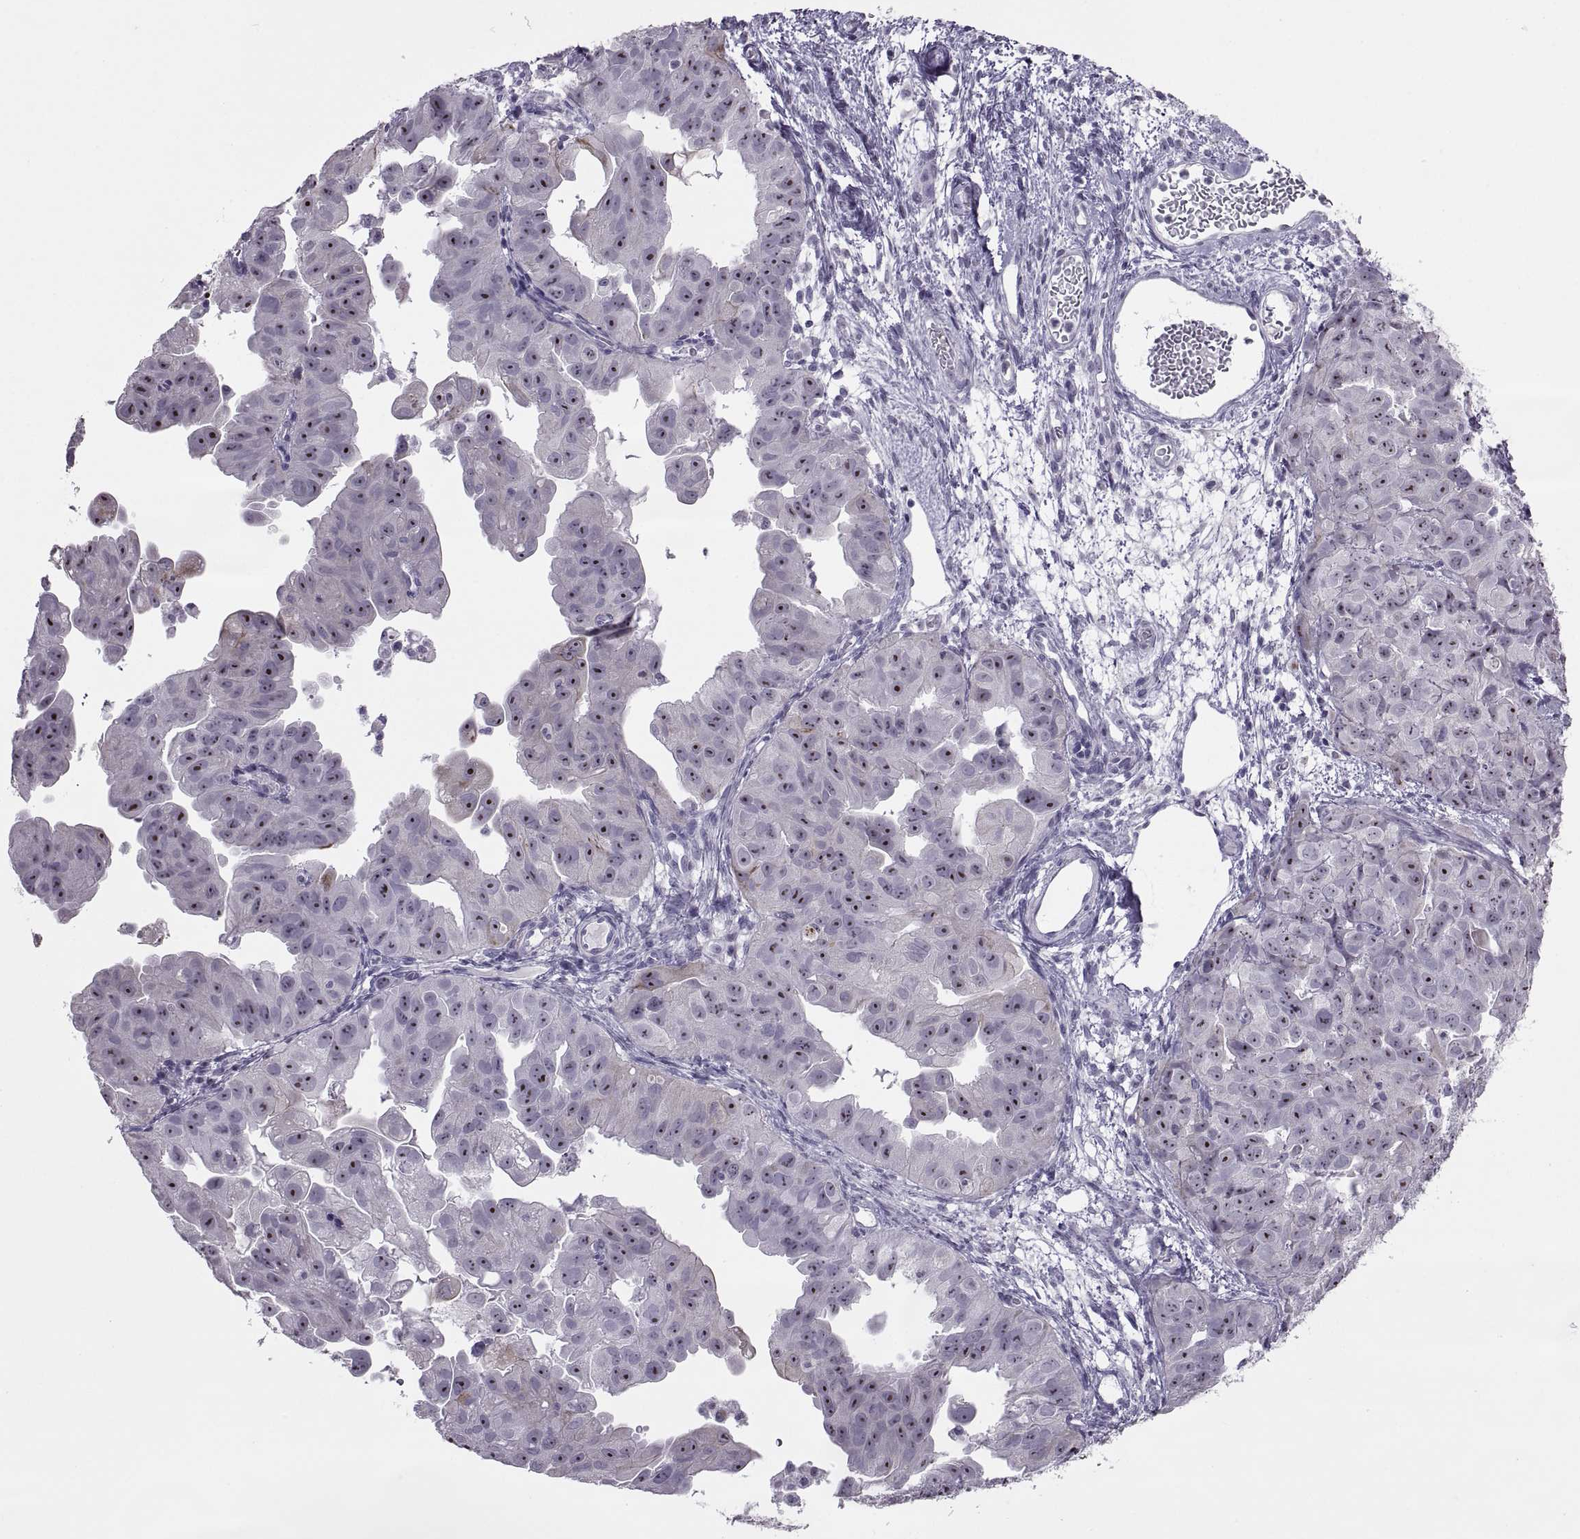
{"staining": {"intensity": "strong", "quantity": "25%-75%", "location": "nuclear"}, "tissue": "ovarian cancer", "cell_type": "Tumor cells", "image_type": "cancer", "snomed": [{"axis": "morphology", "description": "Carcinoma, endometroid"}, {"axis": "topography", "description": "Ovary"}], "caption": "Immunohistochemistry staining of ovarian endometroid carcinoma, which reveals high levels of strong nuclear staining in approximately 25%-75% of tumor cells indicating strong nuclear protein positivity. The staining was performed using DAB (3,3'-diaminobenzidine) (brown) for protein detection and nuclei were counterstained in hematoxylin (blue).", "gene": "ASIC2", "patient": {"sex": "female", "age": 85}}